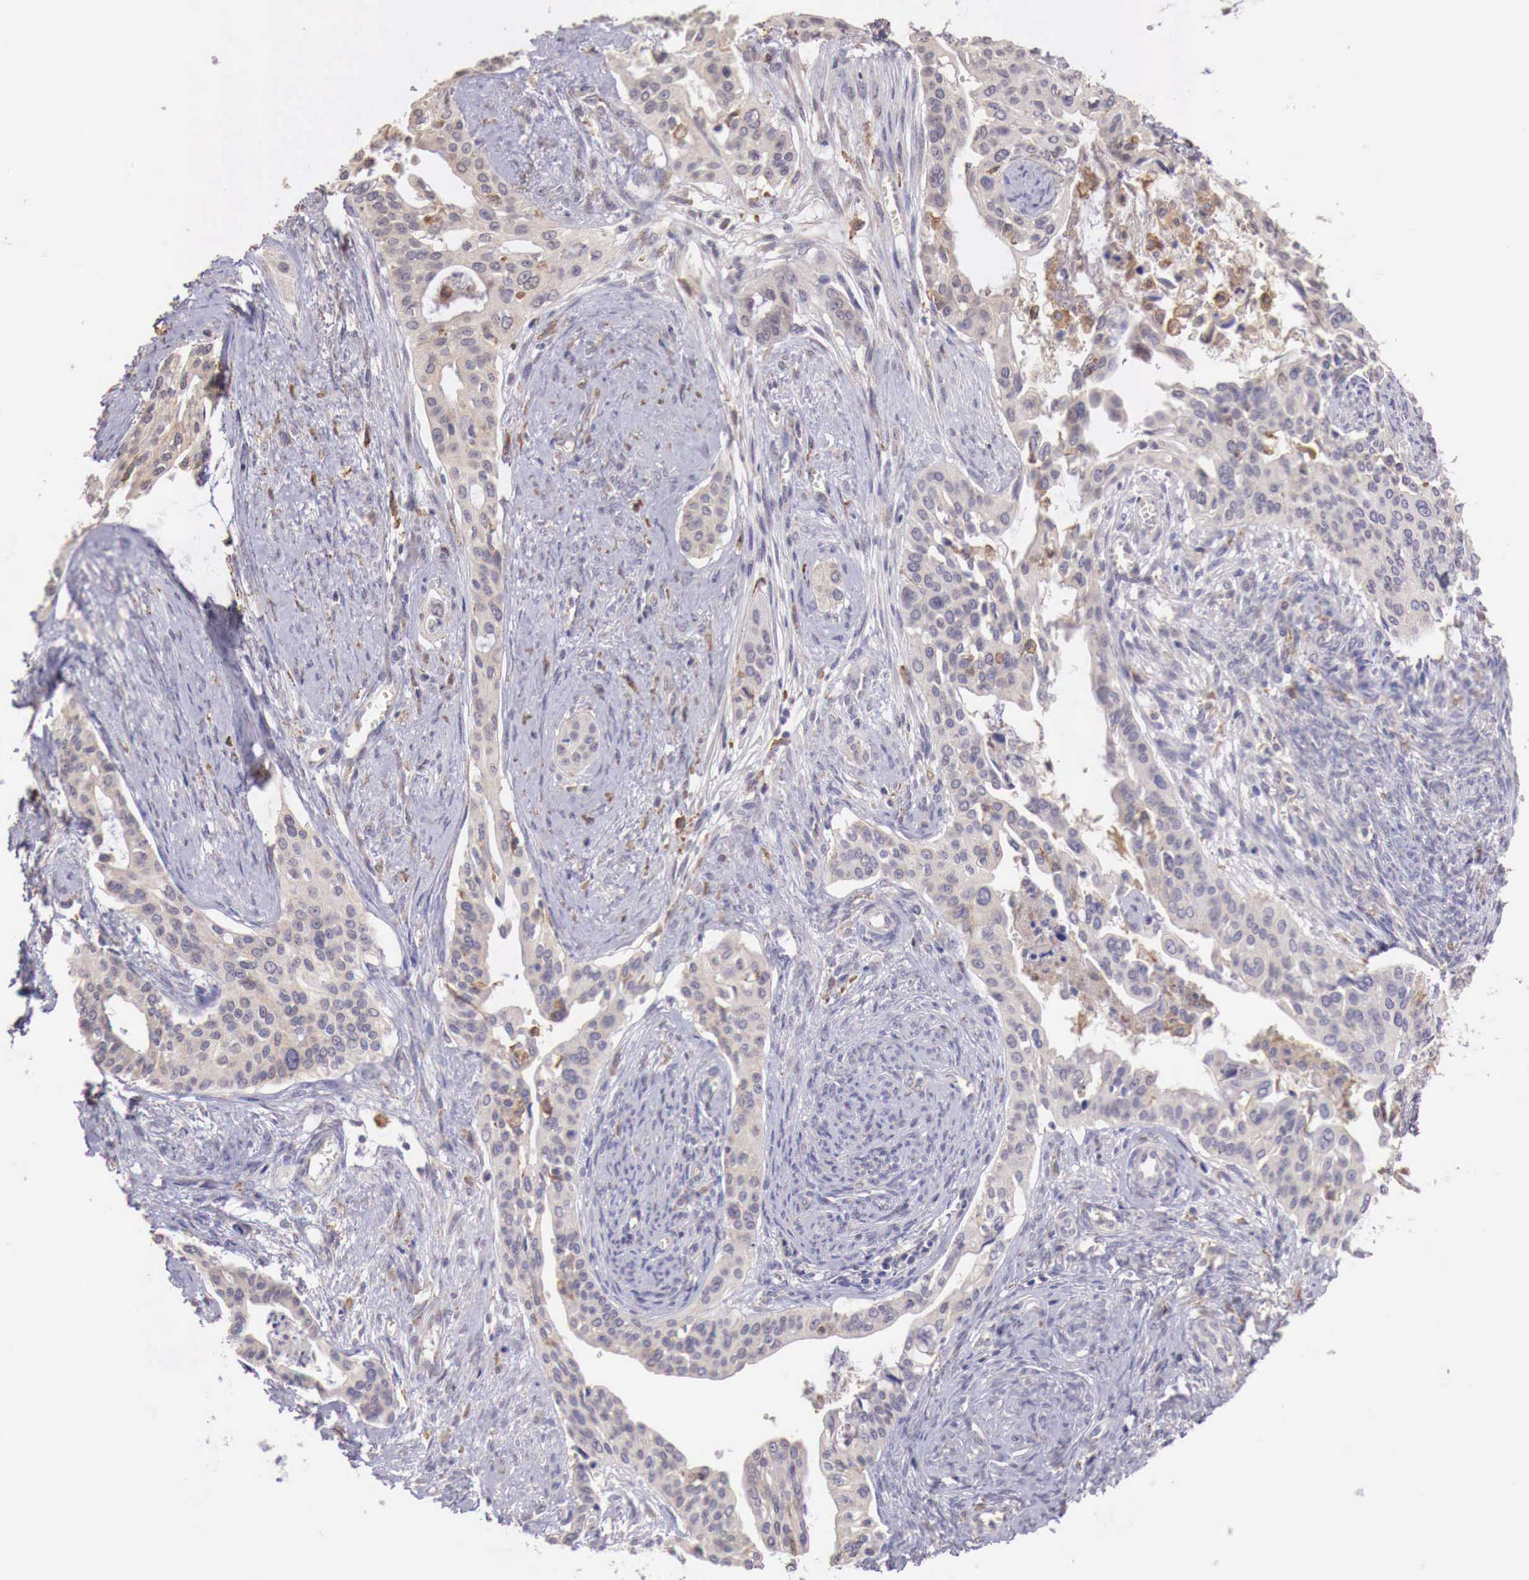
{"staining": {"intensity": "weak", "quantity": "25%-75%", "location": "cytoplasmic/membranous"}, "tissue": "cervical cancer", "cell_type": "Tumor cells", "image_type": "cancer", "snomed": [{"axis": "morphology", "description": "Squamous cell carcinoma, NOS"}, {"axis": "topography", "description": "Cervix"}], "caption": "Human squamous cell carcinoma (cervical) stained with a protein marker reveals weak staining in tumor cells.", "gene": "CHRDL1", "patient": {"sex": "female", "age": 34}}